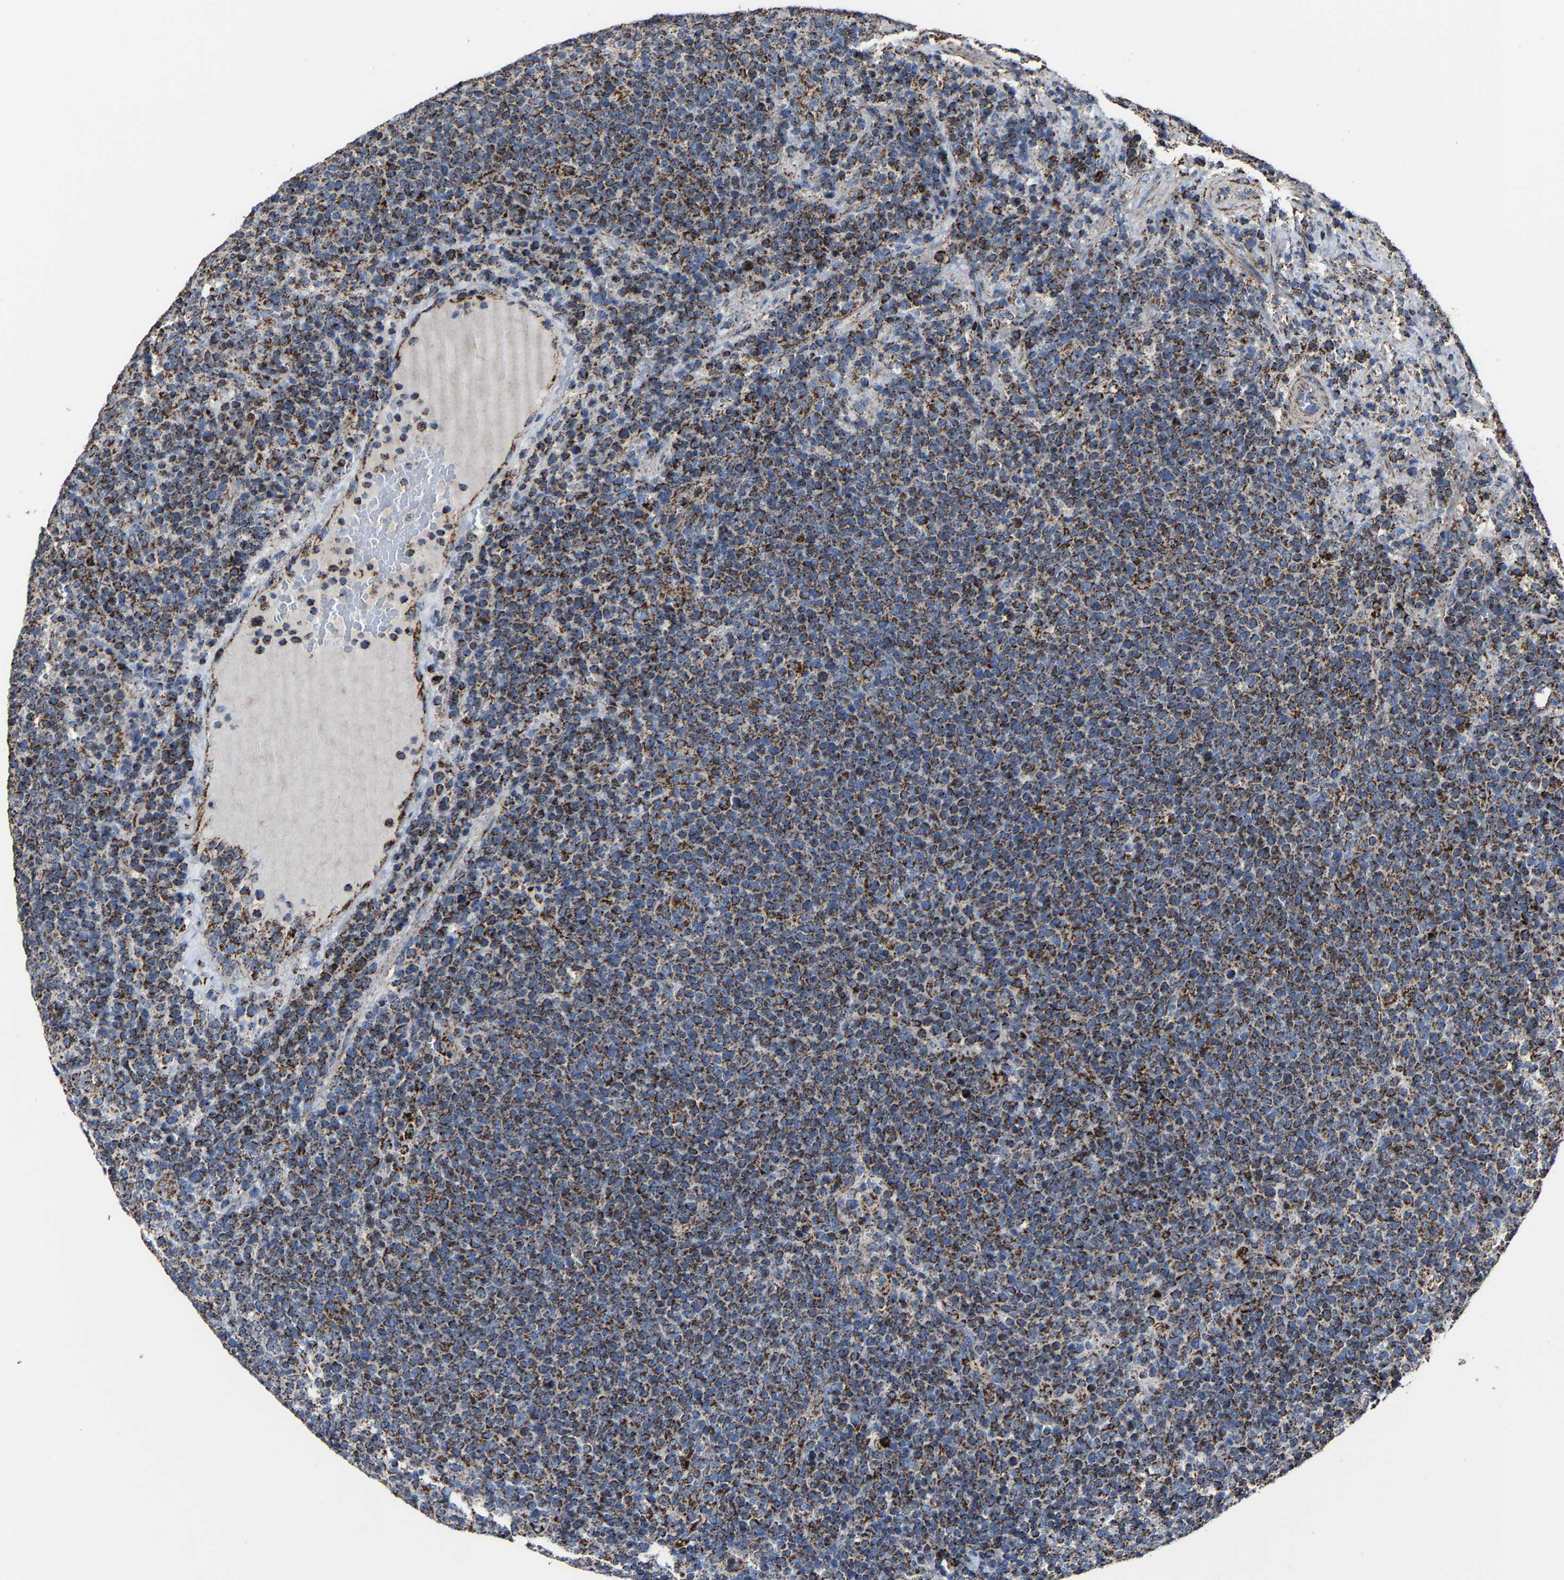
{"staining": {"intensity": "strong", "quantity": ">75%", "location": "cytoplasmic/membranous"}, "tissue": "lymphoma", "cell_type": "Tumor cells", "image_type": "cancer", "snomed": [{"axis": "morphology", "description": "Malignant lymphoma, non-Hodgkin's type, High grade"}, {"axis": "topography", "description": "Lymph node"}], "caption": "DAB immunohistochemical staining of human lymphoma reveals strong cytoplasmic/membranous protein positivity in about >75% of tumor cells. The staining is performed using DAB (3,3'-diaminobenzidine) brown chromogen to label protein expression. The nuclei are counter-stained blue using hematoxylin.", "gene": "NDUFV3", "patient": {"sex": "male", "age": 61}}